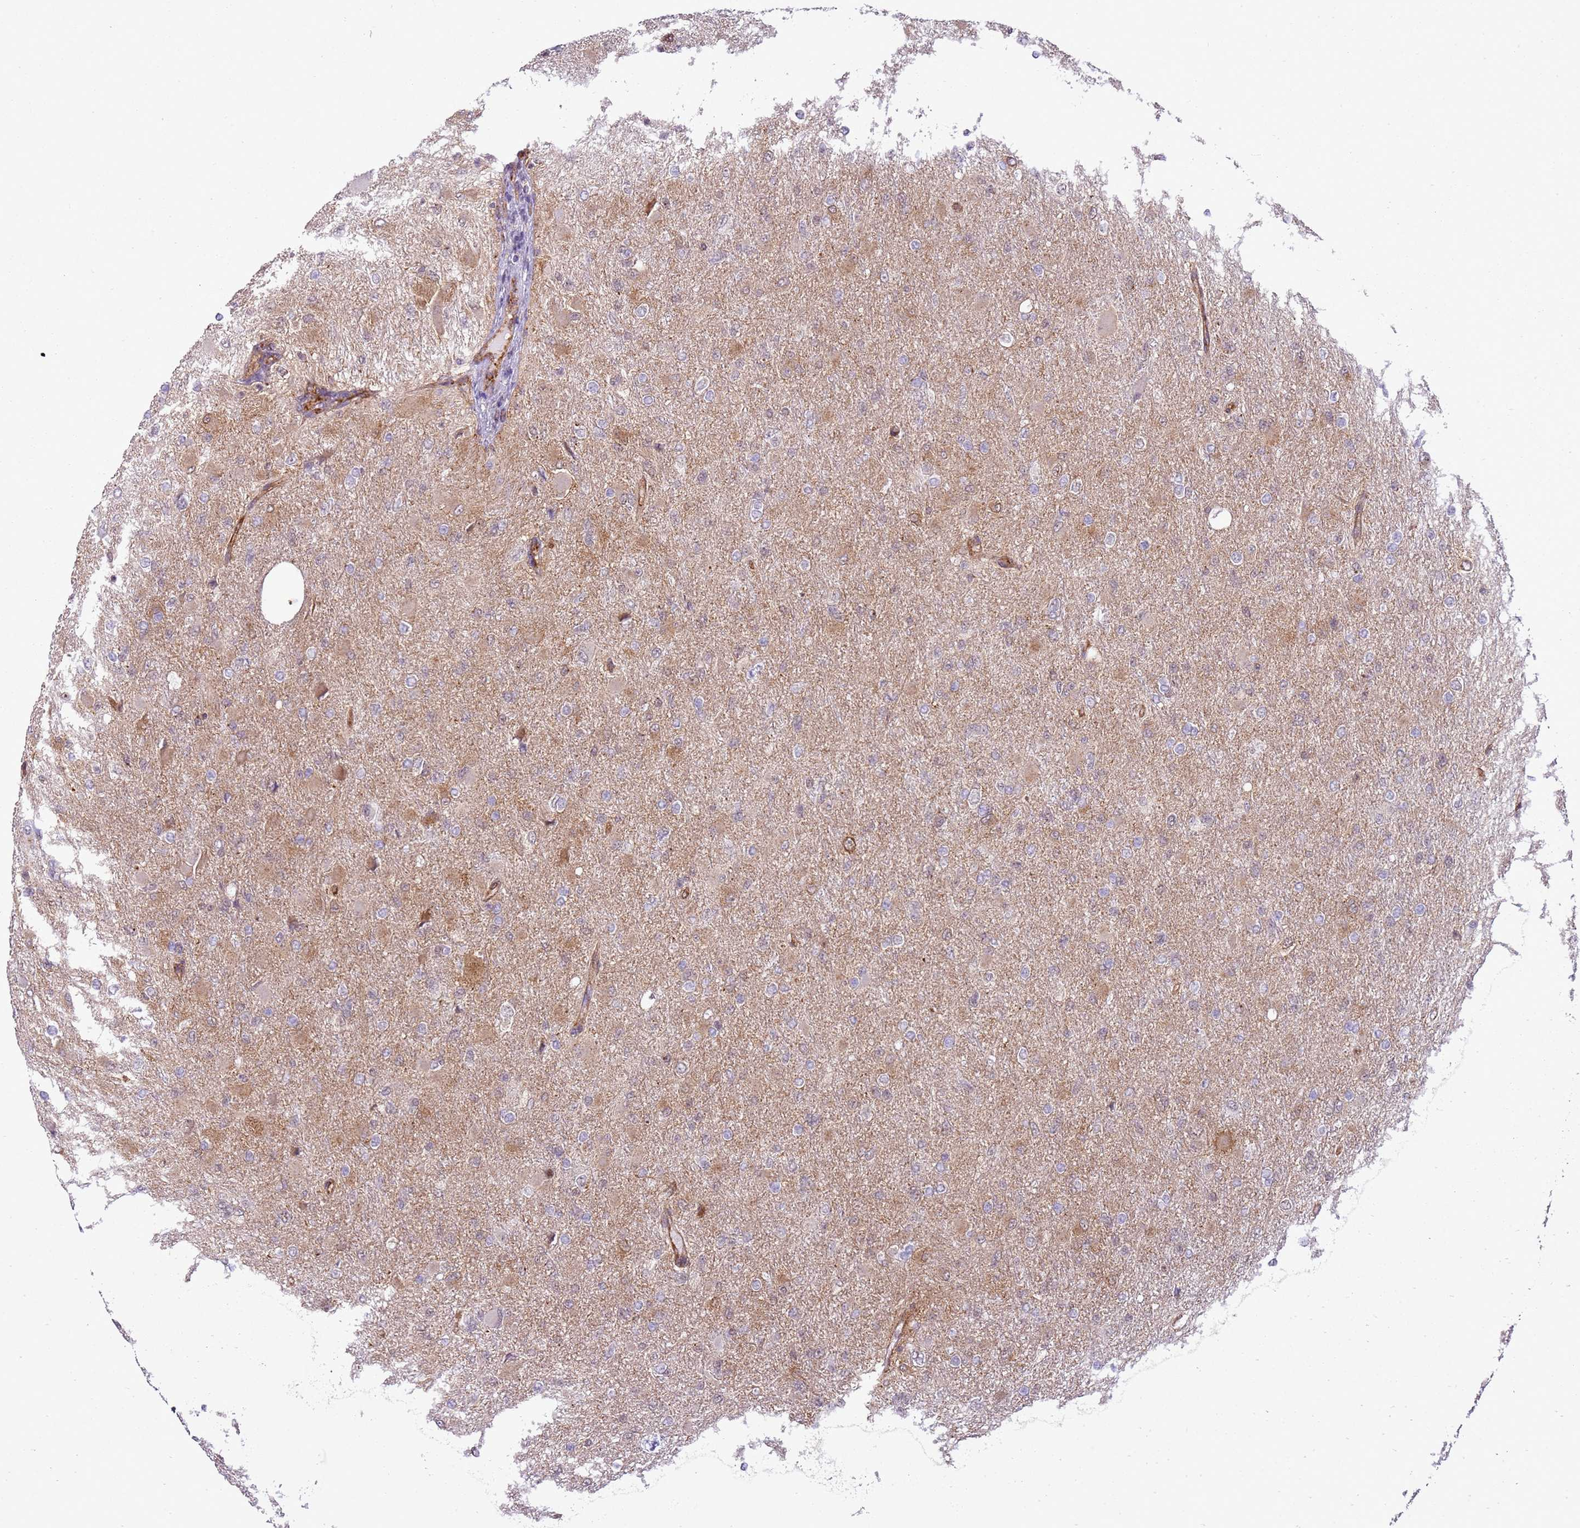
{"staining": {"intensity": "weak", "quantity": "<25%", "location": "cytoplasmic/membranous"}, "tissue": "glioma", "cell_type": "Tumor cells", "image_type": "cancer", "snomed": [{"axis": "morphology", "description": "Glioma, malignant, High grade"}, {"axis": "topography", "description": "Cerebral cortex"}], "caption": "Immunohistochemistry of glioma reveals no positivity in tumor cells.", "gene": "GABRE", "patient": {"sex": "female", "age": 36}}